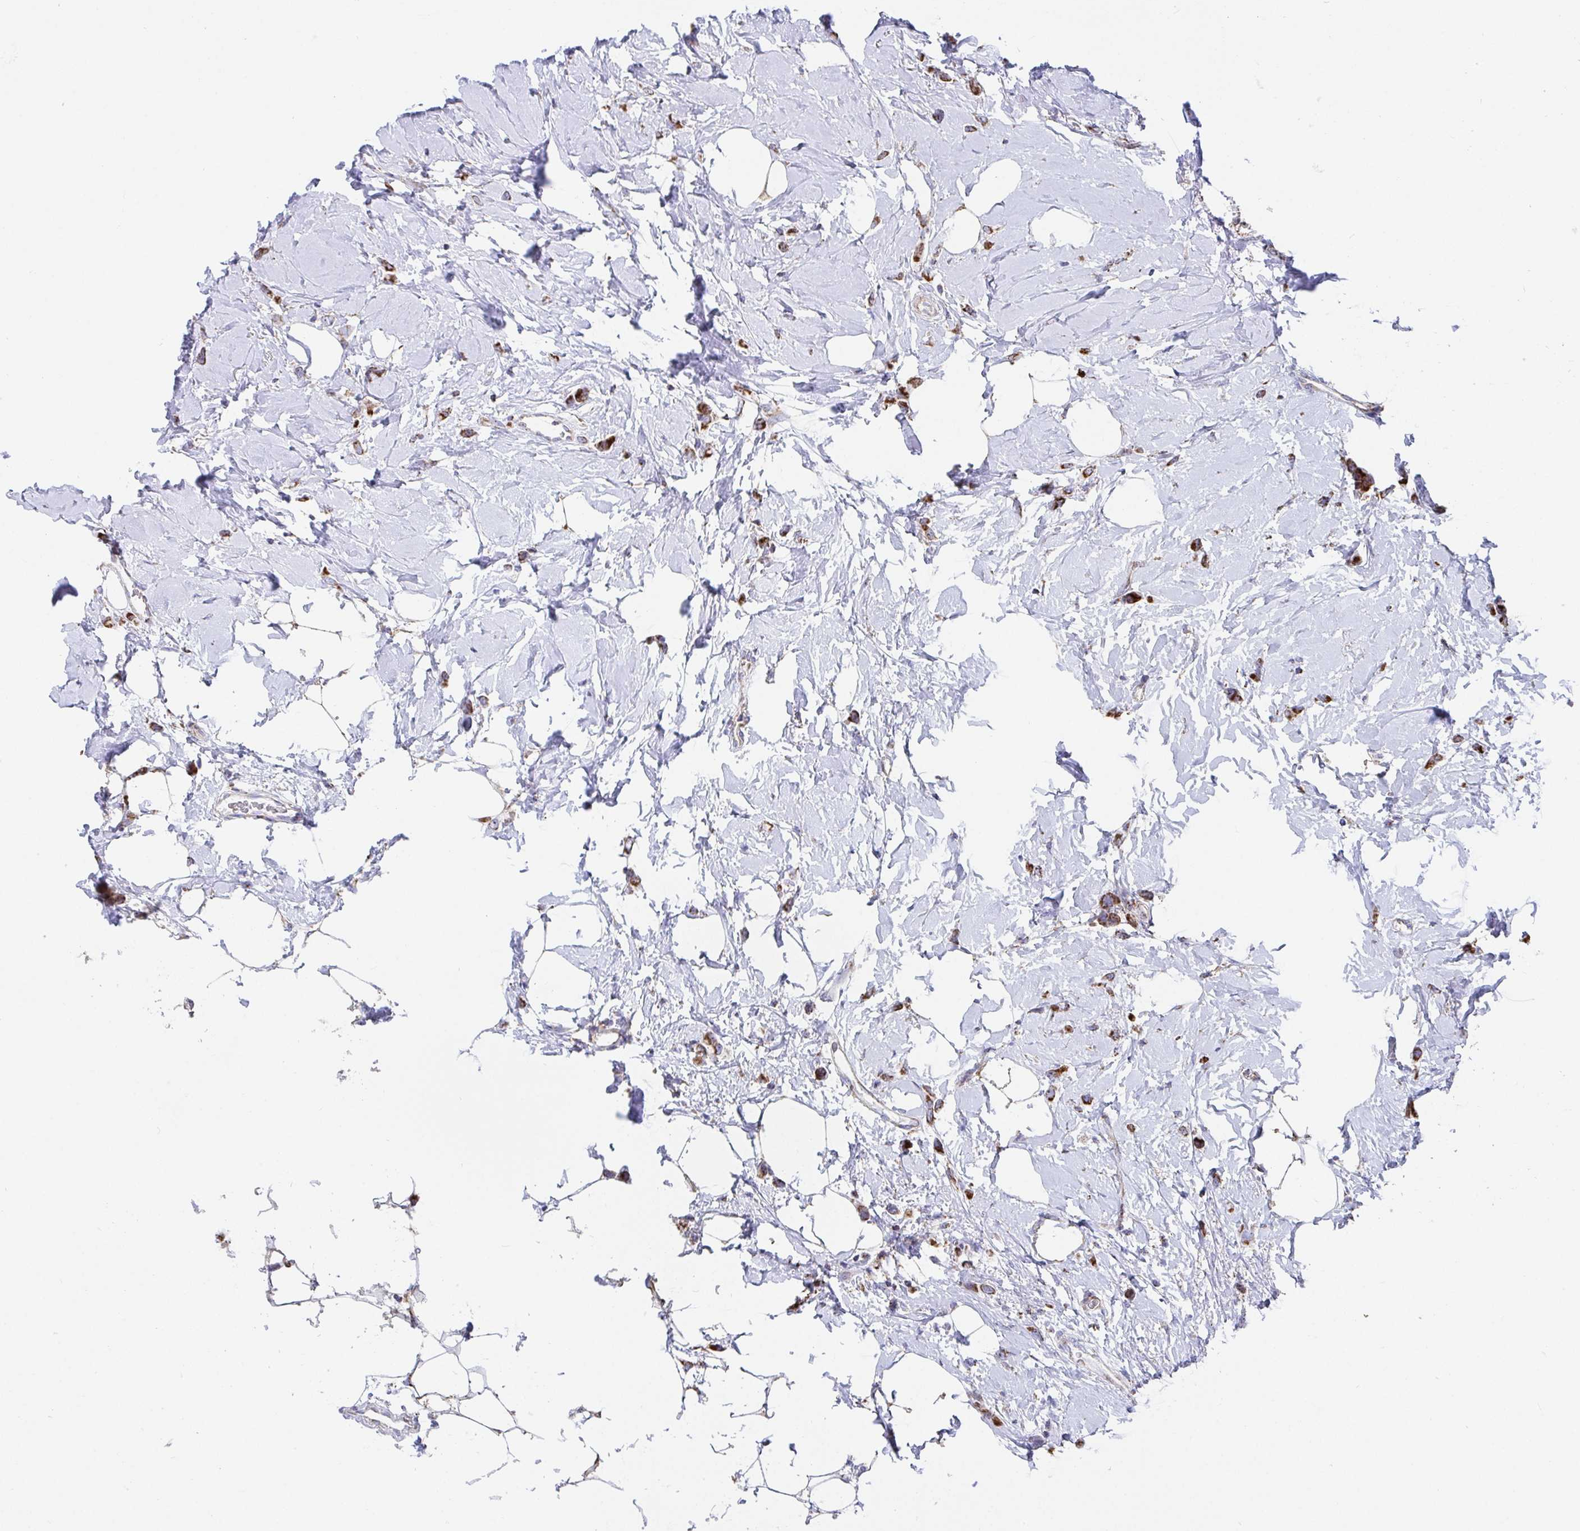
{"staining": {"intensity": "strong", "quantity": ">75%", "location": "cytoplasmic/membranous"}, "tissue": "breast cancer", "cell_type": "Tumor cells", "image_type": "cancer", "snomed": [{"axis": "morphology", "description": "Lobular carcinoma"}, {"axis": "topography", "description": "Breast"}], "caption": "Lobular carcinoma (breast) stained for a protein (brown) shows strong cytoplasmic/membranous positive expression in about >75% of tumor cells.", "gene": "ATP5MJ", "patient": {"sex": "female", "age": 66}}